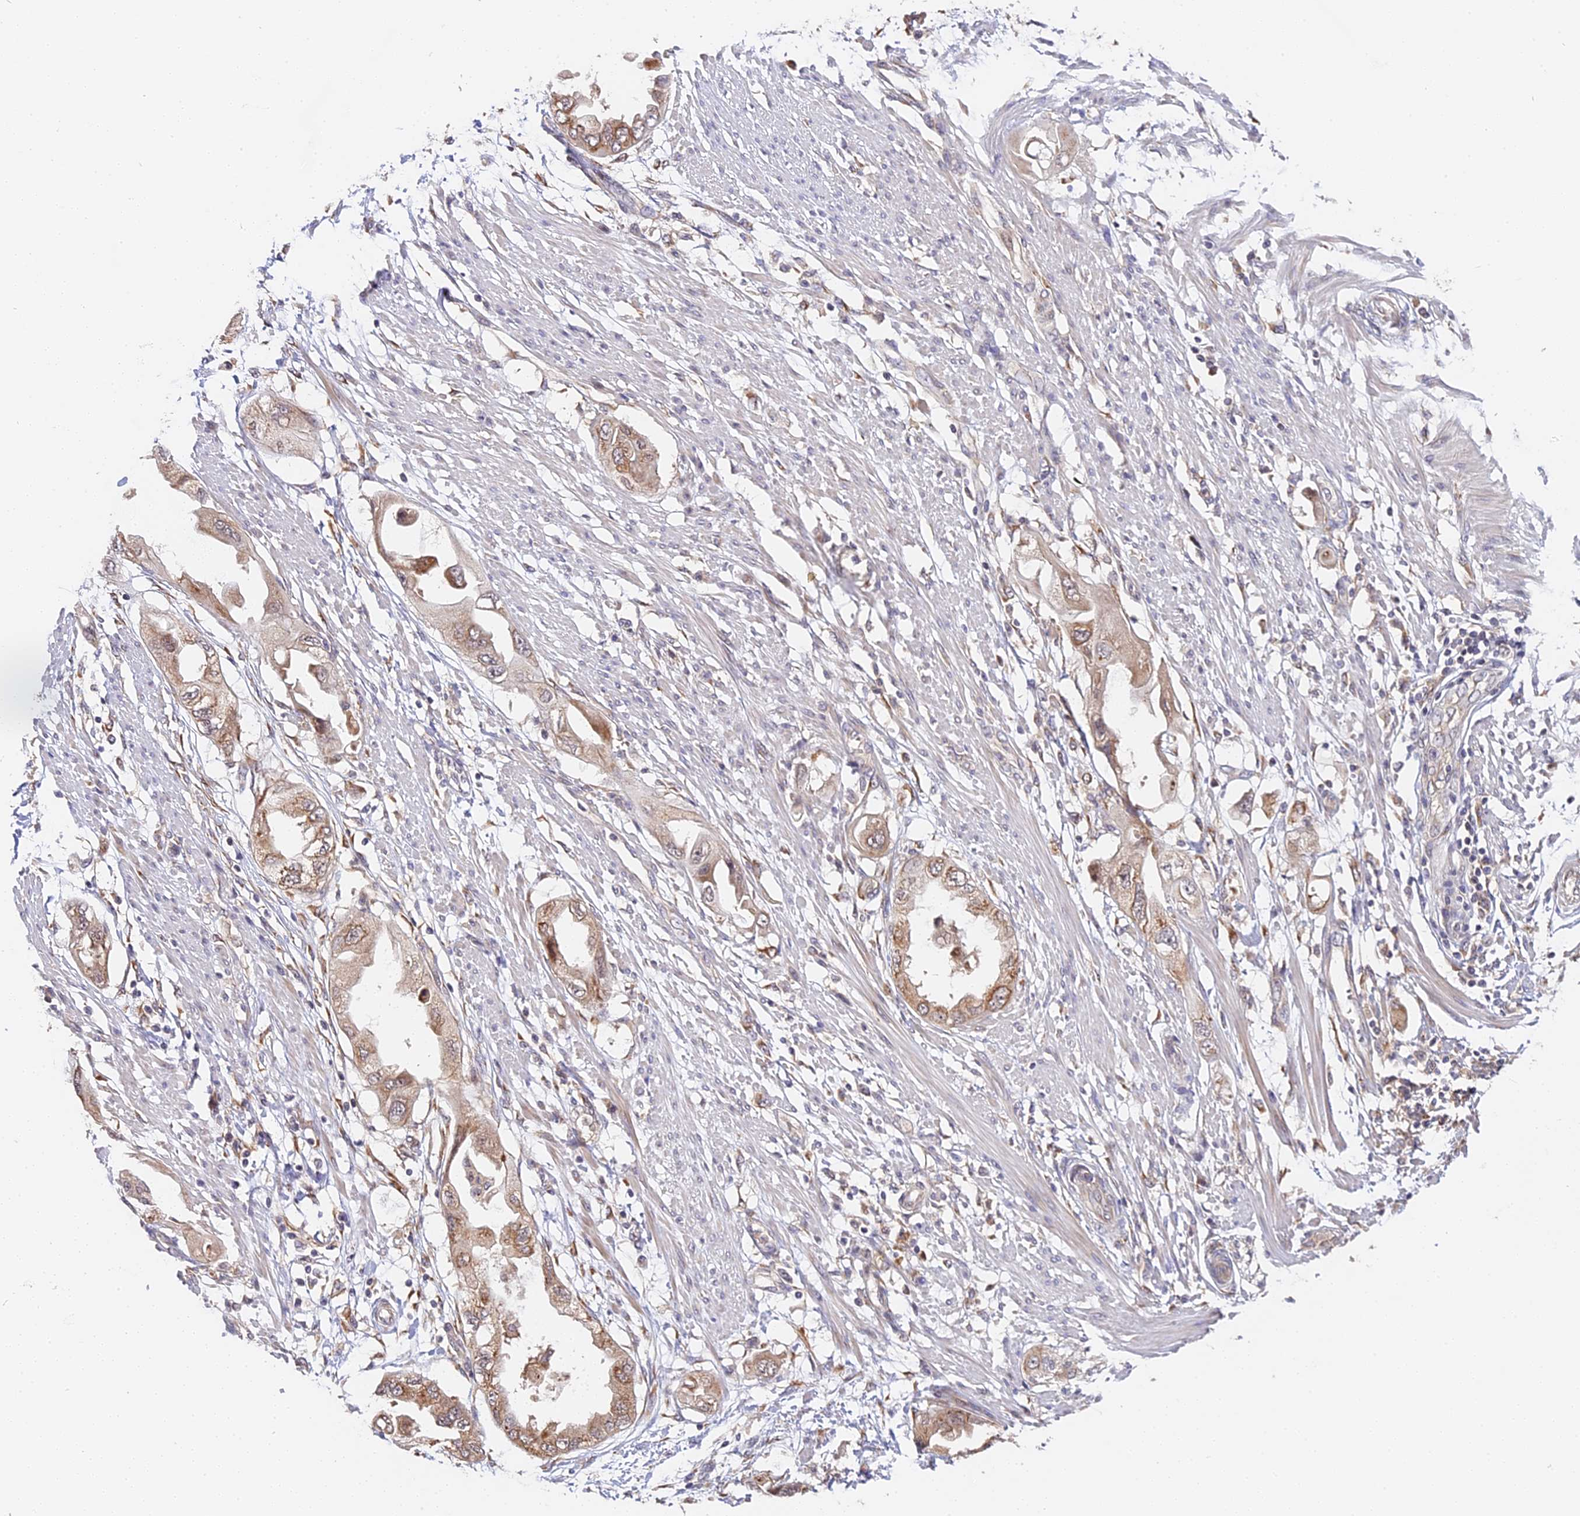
{"staining": {"intensity": "moderate", "quantity": "<25%", "location": "cytoplasmic/membranous"}, "tissue": "endometrial cancer", "cell_type": "Tumor cells", "image_type": "cancer", "snomed": [{"axis": "morphology", "description": "Adenocarcinoma, NOS"}, {"axis": "topography", "description": "Endometrium"}], "caption": "Endometrial adenocarcinoma stained with DAB (3,3'-diaminobenzidine) immunohistochemistry (IHC) exhibits low levels of moderate cytoplasmic/membranous staining in about <25% of tumor cells. (DAB (3,3'-diaminobenzidine) IHC, brown staining for protein, blue staining for nuclei).", "gene": "IMPACT", "patient": {"sex": "female", "age": 67}}